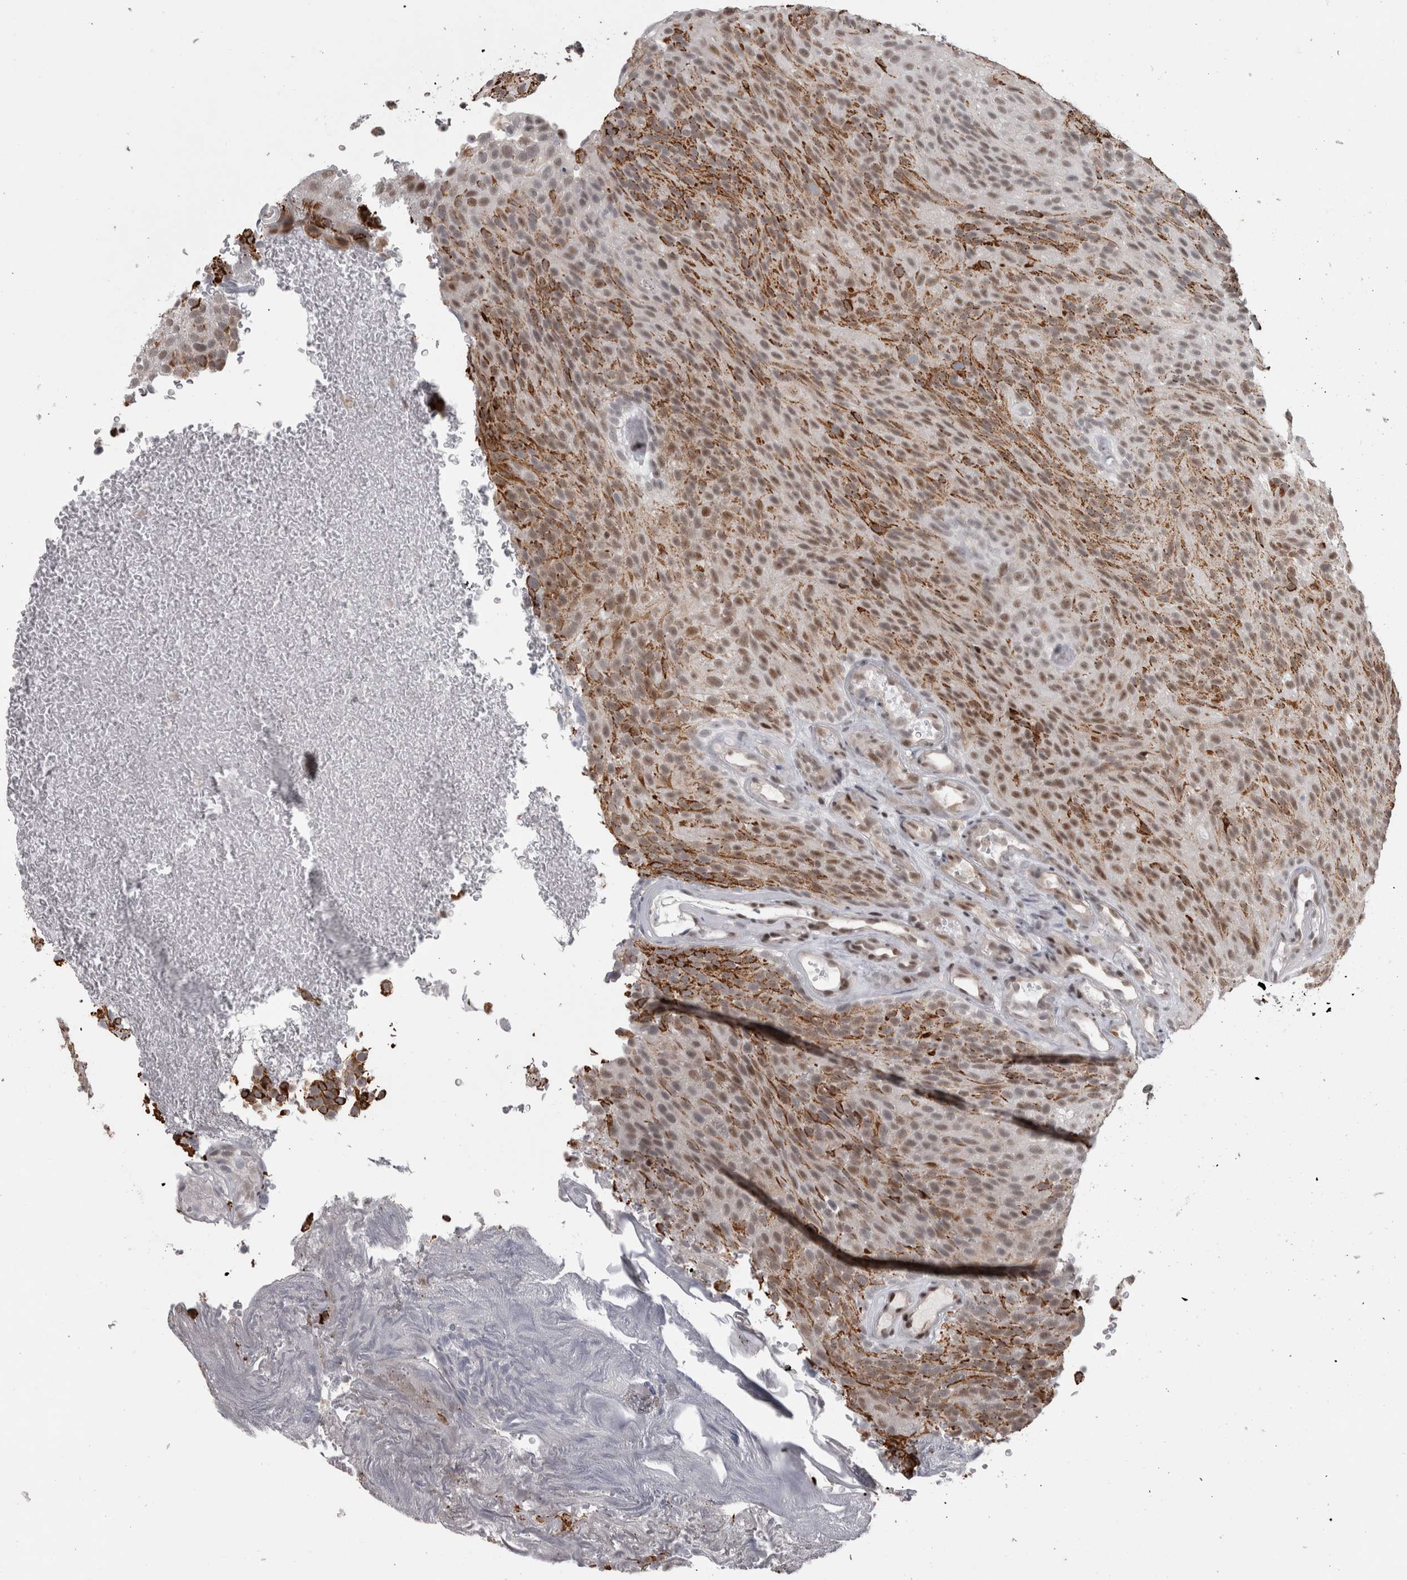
{"staining": {"intensity": "moderate", "quantity": ">75%", "location": "cytoplasmic/membranous,nuclear"}, "tissue": "urothelial cancer", "cell_type": "Tumor cells", "image_type": "cancer", "snomed": [{"axis": "morphology", "description": "Urothelial carcinoma, Low grade"}, {"axis": "topography", "description": "Urinary bladder"}], "caption": "Brown immunohistochemical staining in human urothelial cancer reveals moderate cytoplasmic/membranous and nuclear staining in approximately >75% of tumor cells.", "gene": "MICU3", "patient": {"sex": "male", "age": 78}}